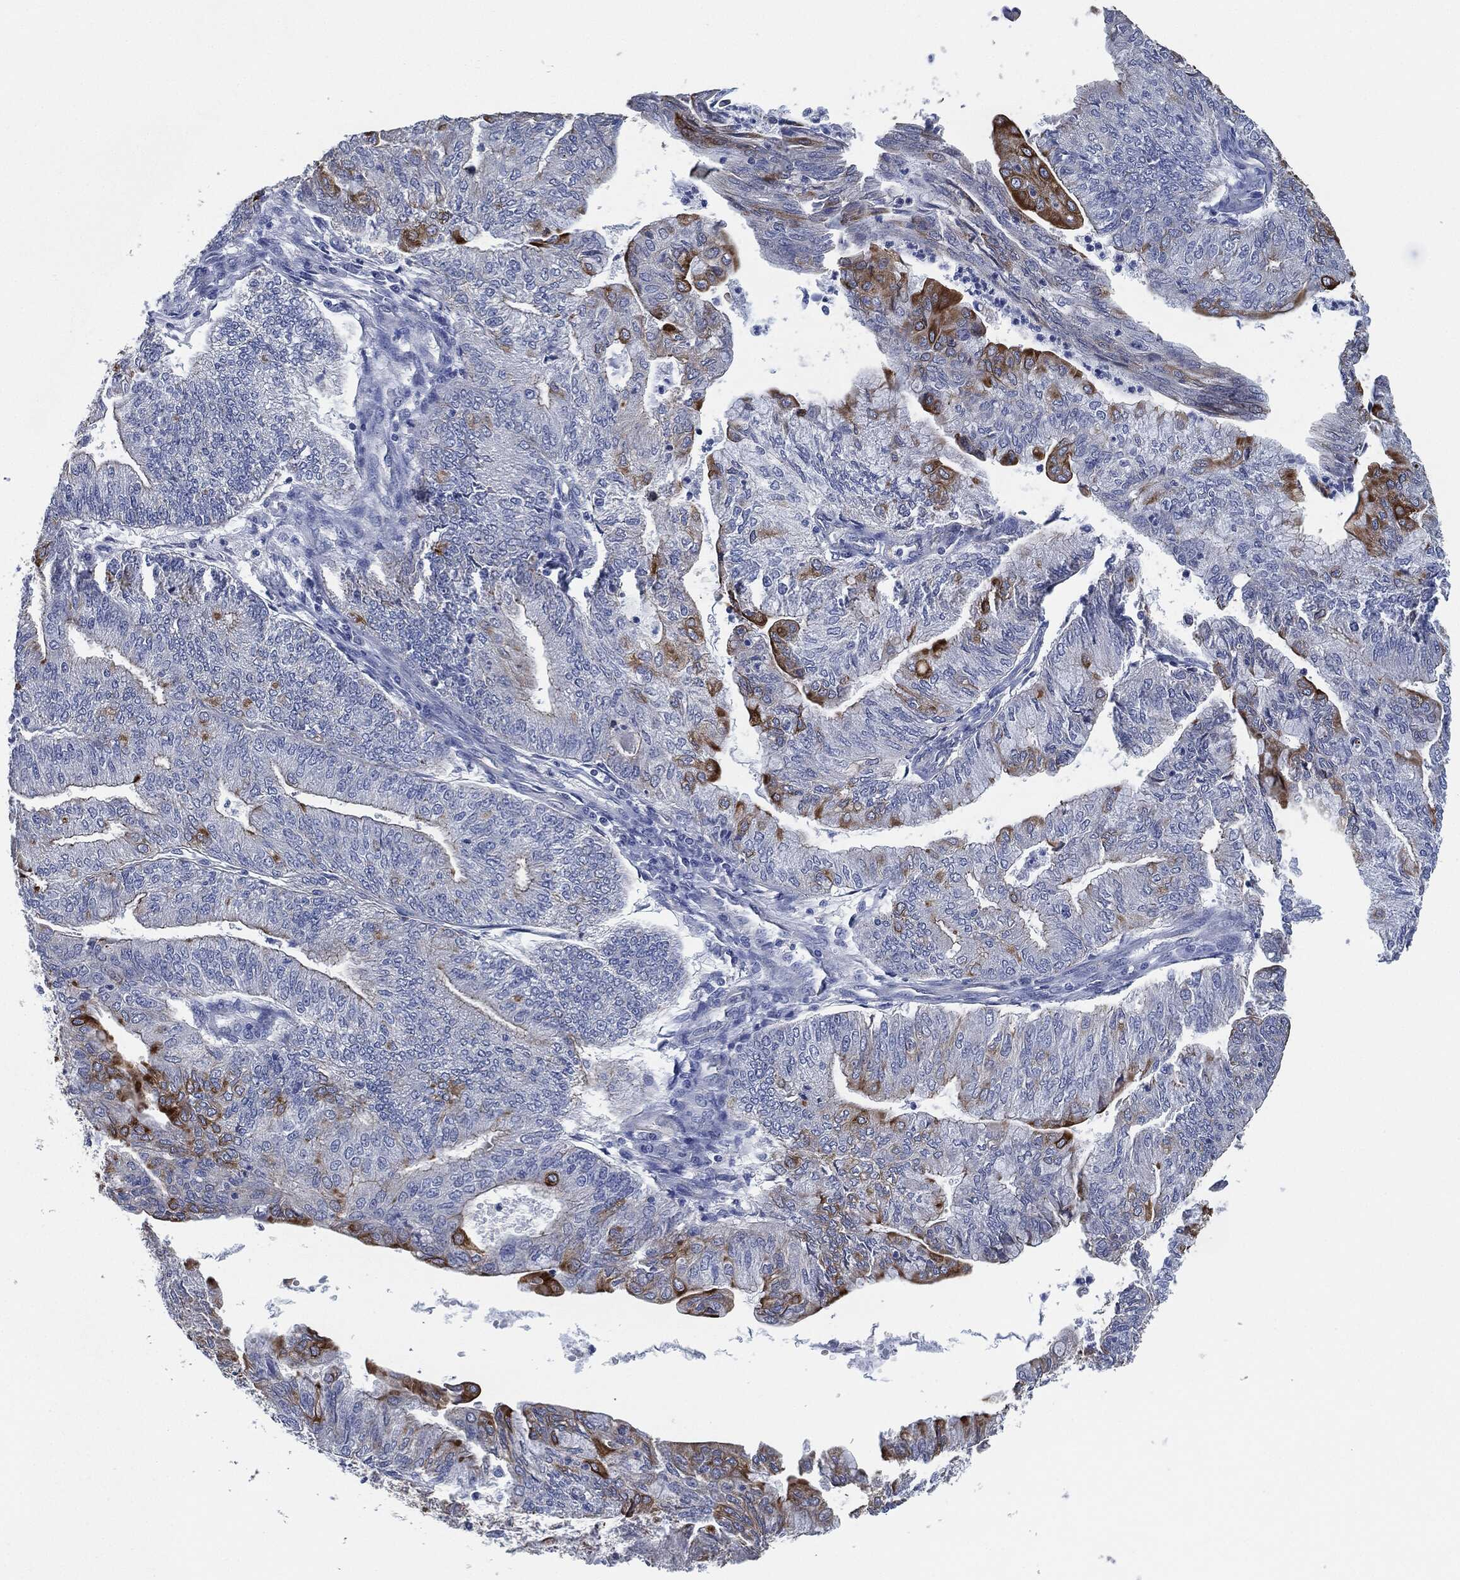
{"staining": {"intensity": "strong", "quantity": "<25%", "location": "cytoplasmic/membranous"}, "tissue": "endometrial cancer", "cell_type": "Tumor cells", "image_type": "cancer", "snomed": [{"axis": "morphology", "description": "Adenocarcinoma, NOS"}, {"axis": "topography", "description": "Endometrium"}], "caption": "The histopathology image displays immunohistochemical staining of endometrial cancer. There is strong cytoplasmic/membranous staining is seen in approximately <25% of tumor cells.", "gene": "SHROOM2", "patient": {"sex": "female", "age": 59}}